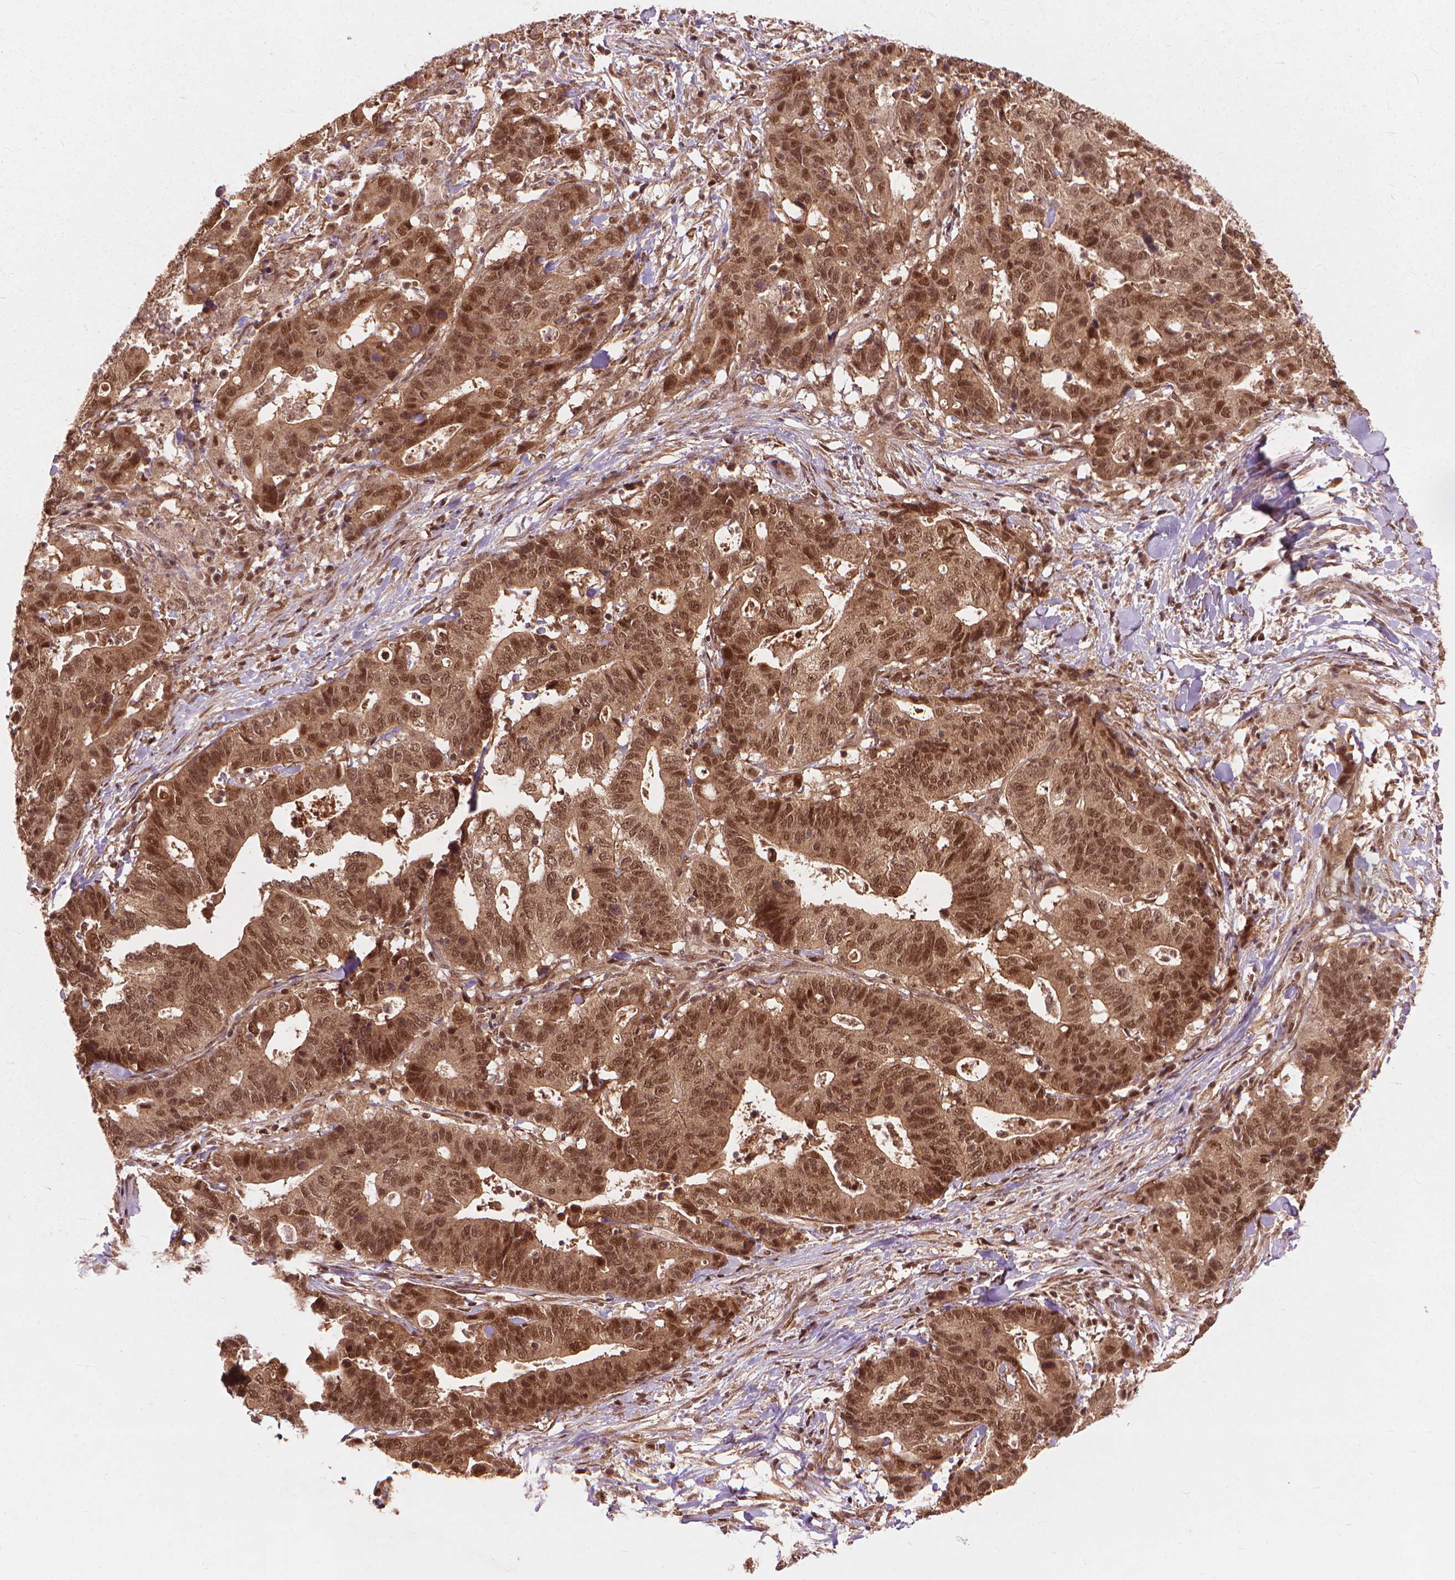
{"staining": {"intensity": "moderate", "quantity": ">75%", "location": "nuclear"}, "tissue": "stomach cancer", "cell_type": "Tumor cells", "image_type": "cancer", "snomed": [{"axis": "morphology", "description": "Adenocarcinoma, NOS"}, {"axis": "topography", "description": "Stomach, upper"}], "caption": "Protein expression analysis of human adenocarcinoma (stomach) reveals moderate nuclear staining in approximately >75% of tumor cells.", "gene": "SSU72", "patient": {"sex": "female", "age": 67}}